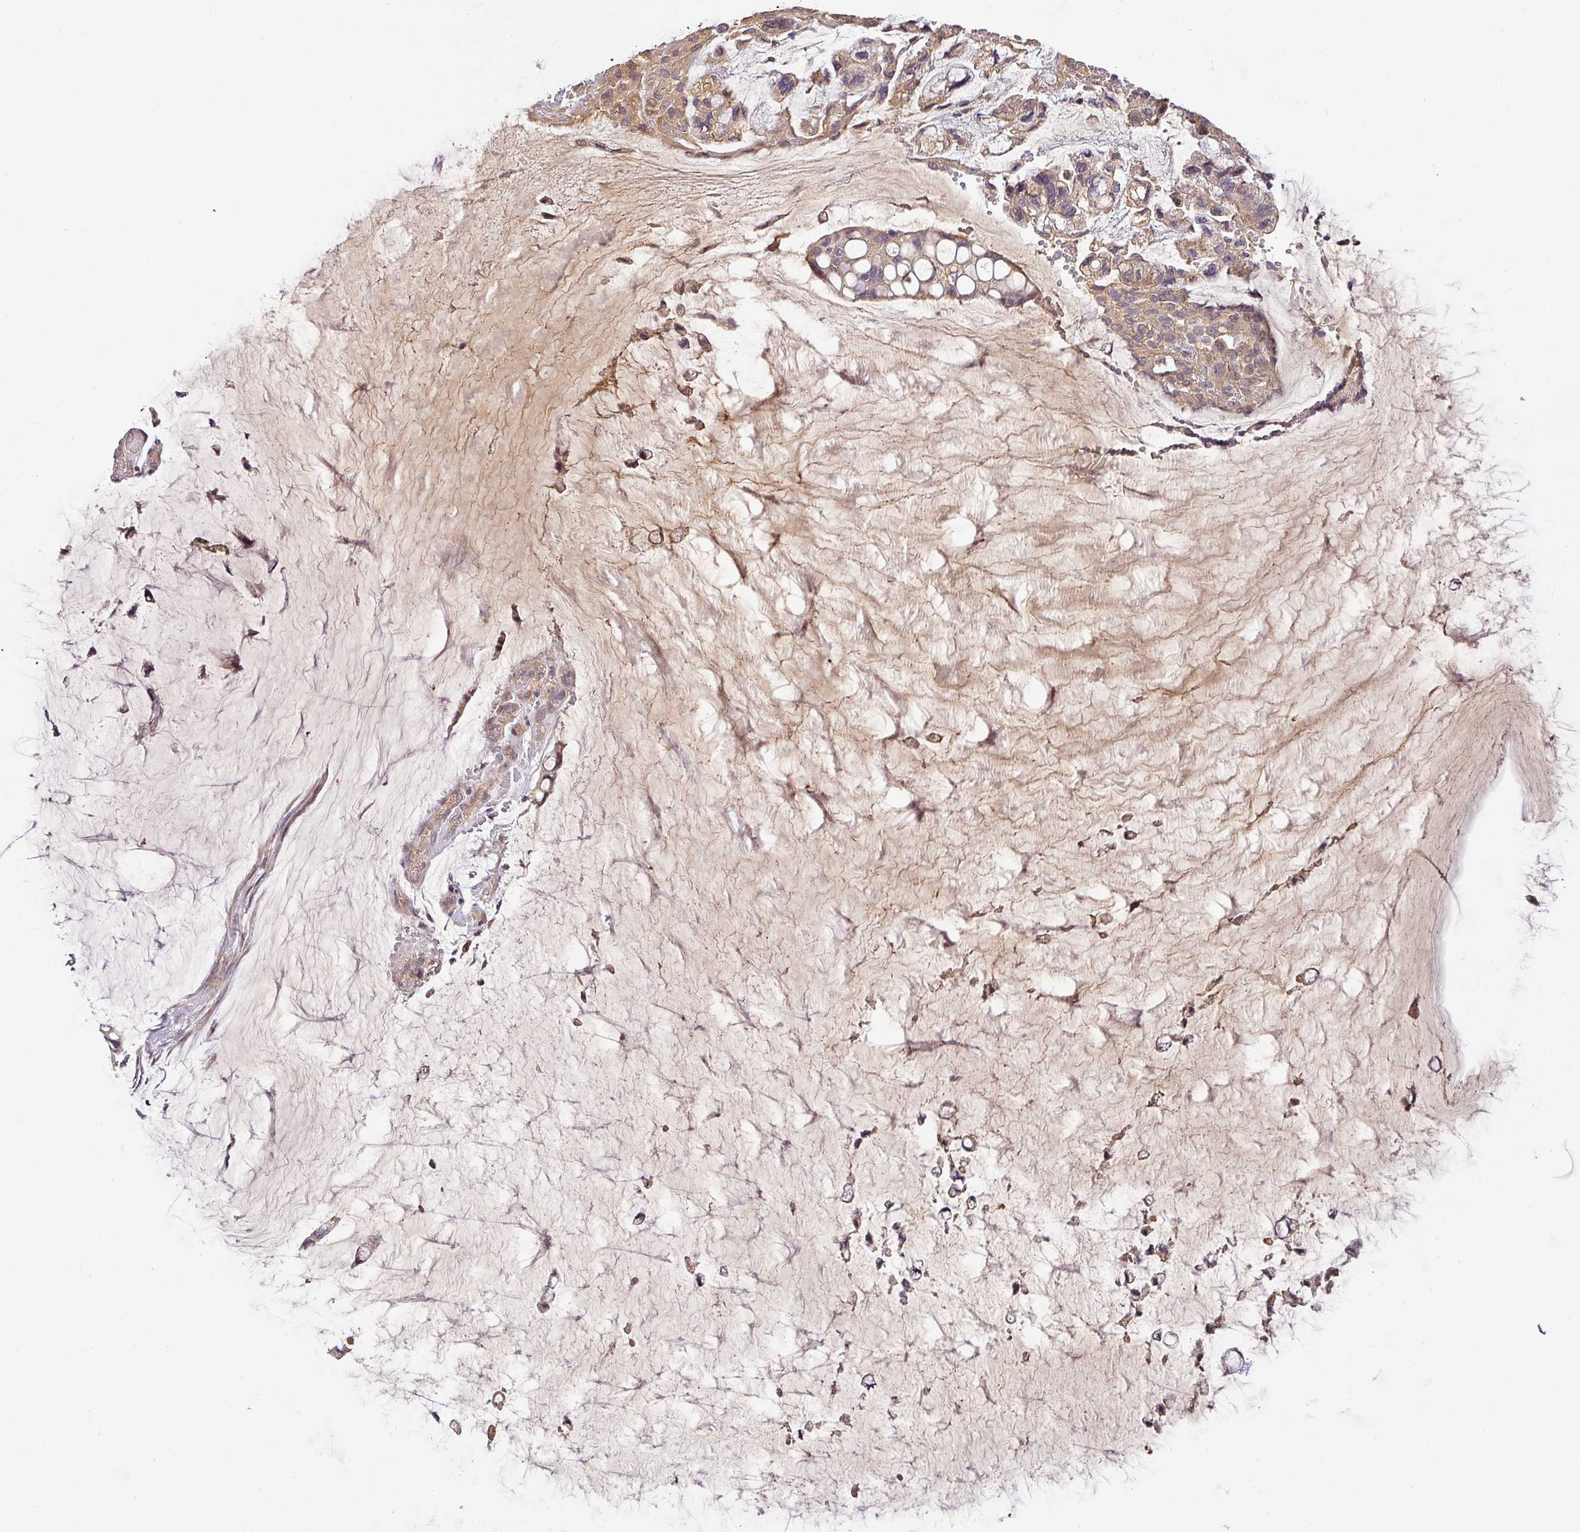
{"staining": {"intensity": "weak", "quantity": "25%-75%", "location": "cytoplasmic/membranous"}, "tissue": "ovarian cancer", "cell_type": "Tumor cells", "image_type": "cancer", "snomed": [{"axis": "morphology", "description": "Cystadenocarcinoma, mucinous, NOS"}, {"axis": "topography", "description": "Ovary"}], "caption": "Immunohistochemistry (IHC) of ovarian cancer reveals low levels of weak cytoplasmic/membranous staining in about 25%-75% of tumor cells.", "gene": "BPIFB3", "patient": {"sex": "female", "age": 39}}